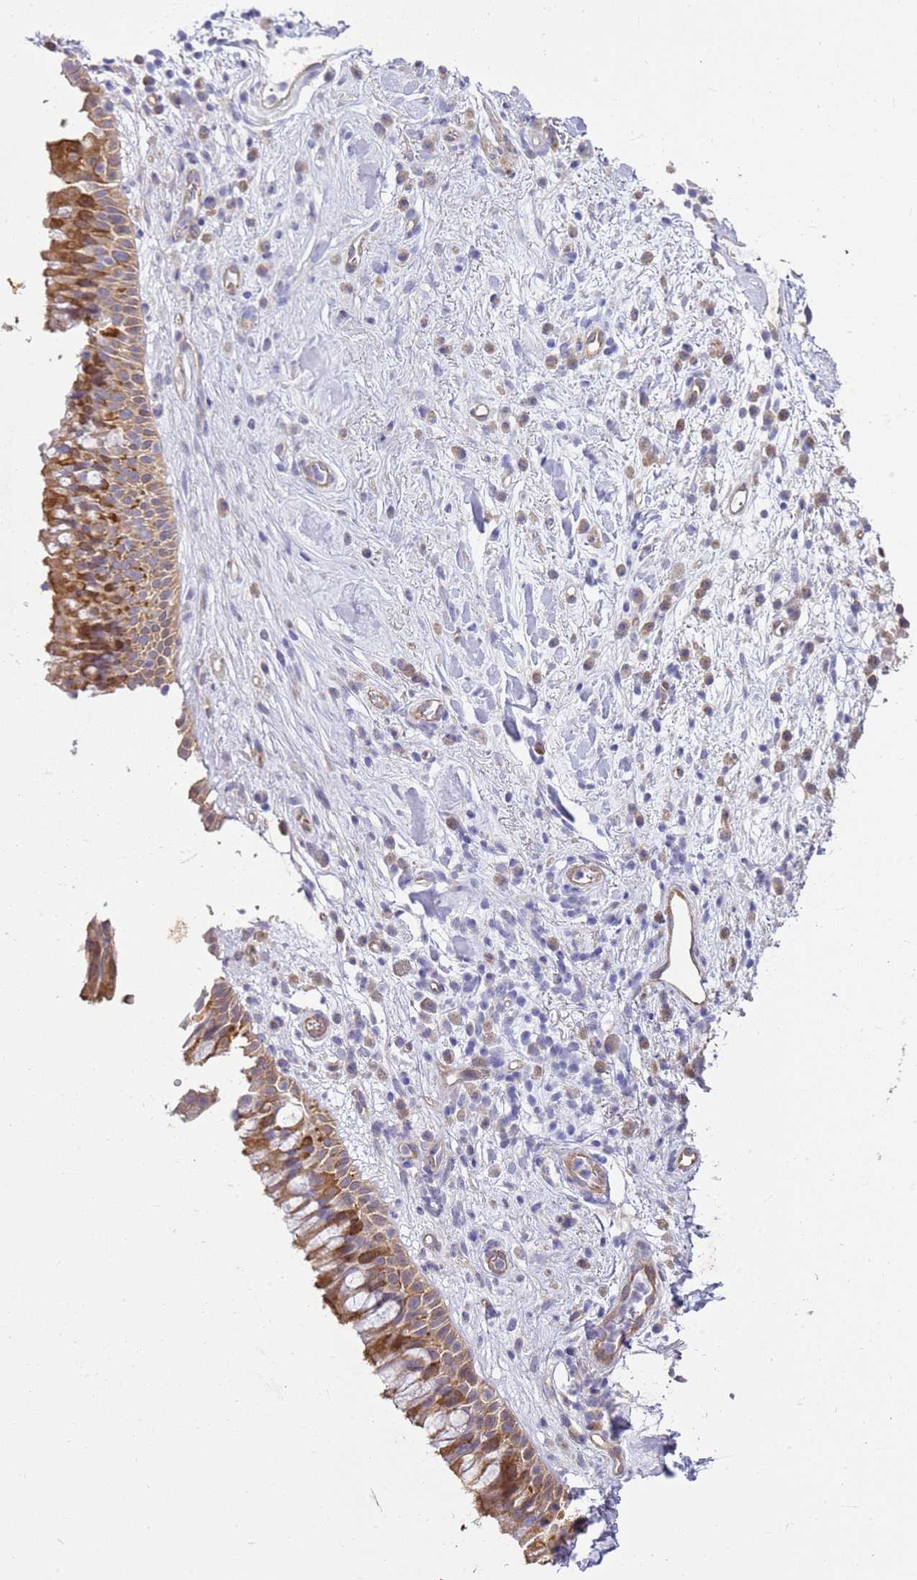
{"staining": {"intensity": "moderate", "quantity": ">75%", "location": "cytoplasmic/membranous"}, "tissue": "nasopharynx", "cell_type": "Respiratory epithelial cells", "image_type": "normal", "snomed": [{"axis": "morphology", "description": "Normal tissue, NOS"}, {"axis": "morphology", "description": "Squamous cell carcinoma, NOS"}, {"axis": "topography", "description": "Nasopharynx"}, {"axis": "topography", "description": "Head-Neck"}], "caption": "A medium amount of moderate cytoplasmic/membranous expression is identified in approximately >75% of respiratory epithelial cells in benign nasopharynx.", "gene": "YWHAE", "patient": {"sex": "male", "age": 85}}